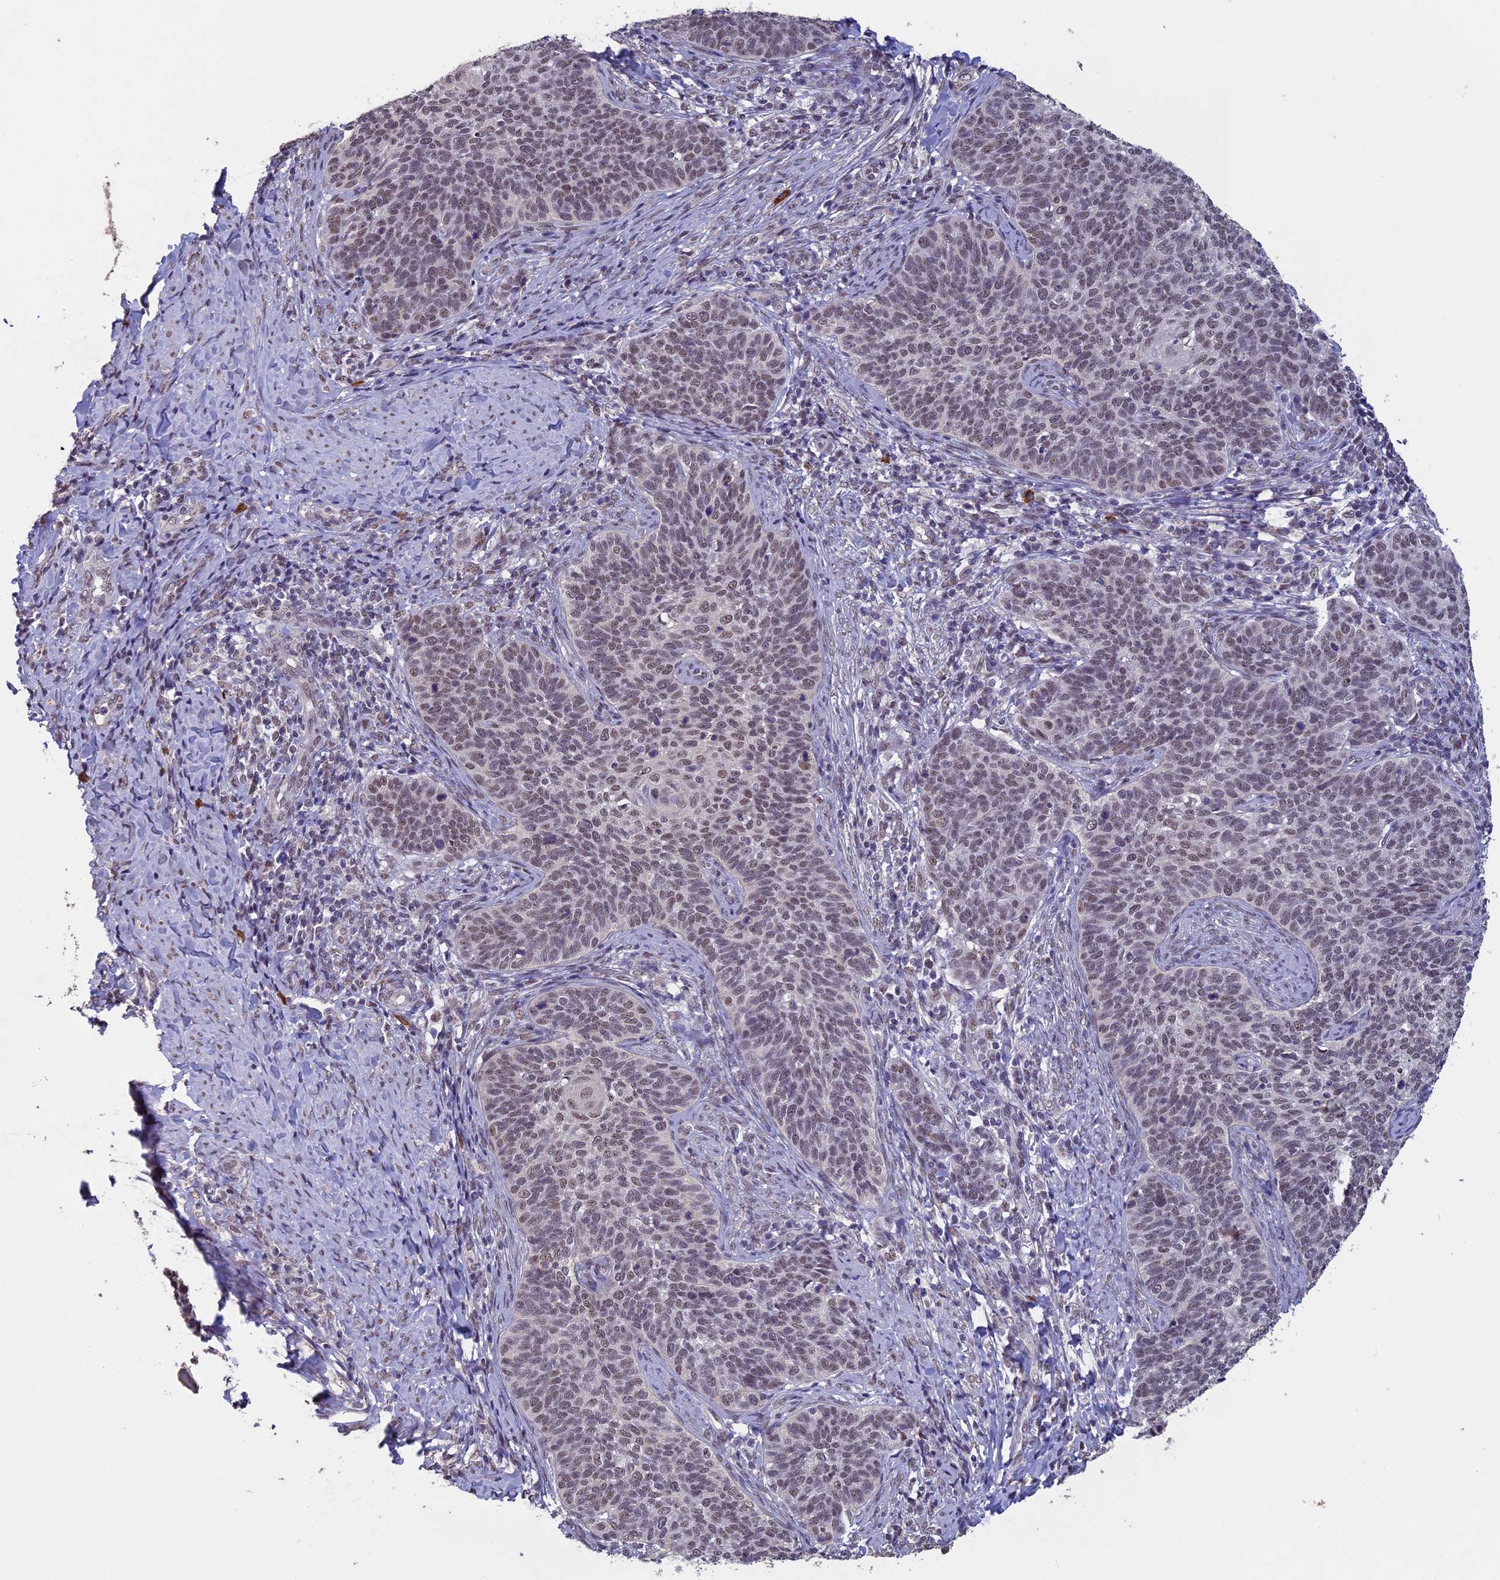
{"staining": {"intensity": "weak", "quantity": ">75%", "location": "nuclear"}, "tissue": "cervical cancer", "cell_type": "Tumor cells", "image_type": "cancer", "snomed": [{"axis": "morphology", "description": "Normal tissue, NOS"}, {"axis": "morphology", "description": "Squamous cell carcinoma, NOS"}, {"axis": "topography", "description": "Cervix"}], "caption": "Cervical cancer stained for a protein (brown) displays weak nuclear positive expression in about >75% of tumor cells.", "gene": "RNF40", "patient": {"sex": "female", "age": 39}}